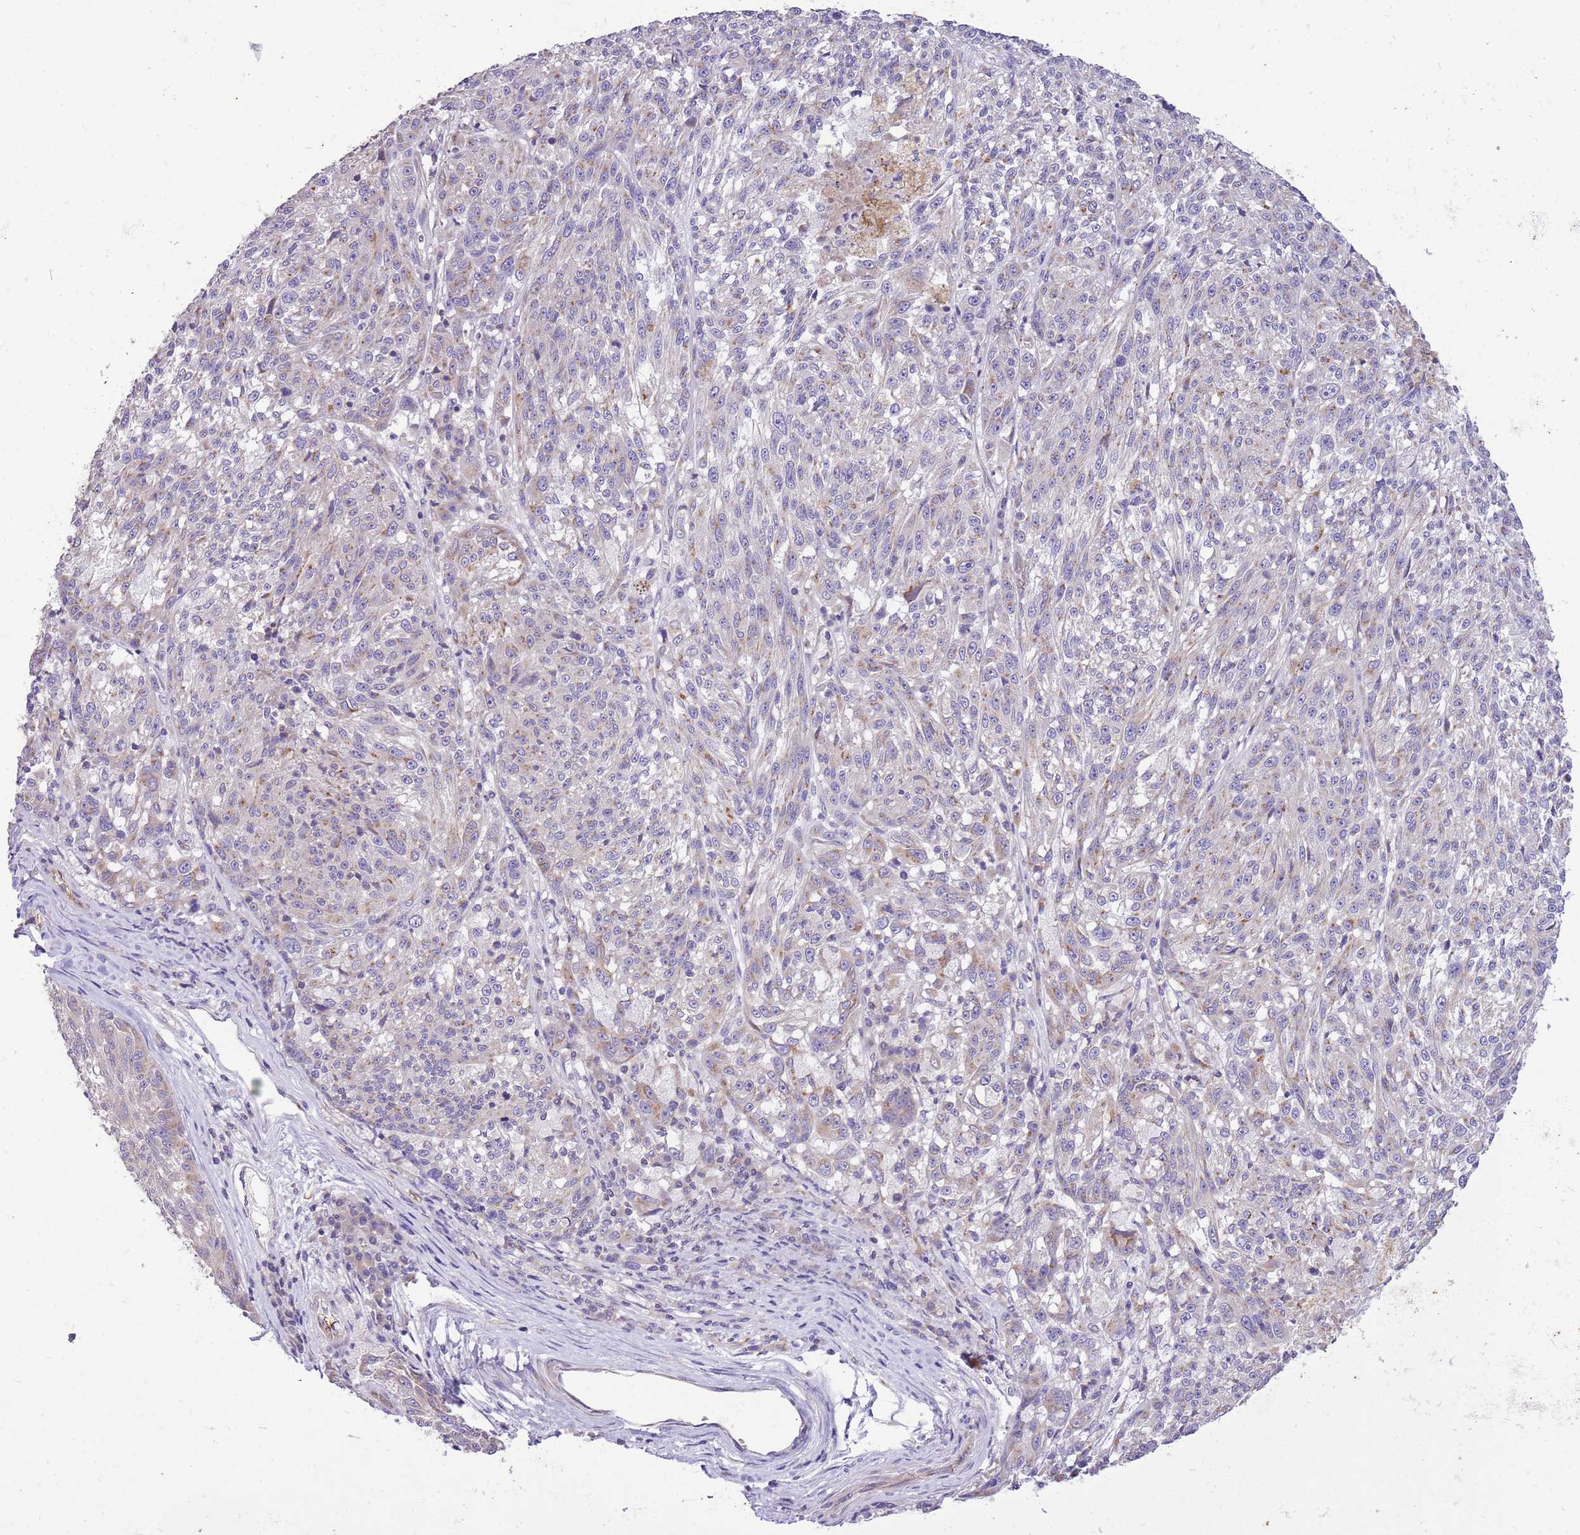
{"staining": {"intensity": "weak", "quantity": "<25%", "location": "cytoplasmic/membranous"}, "tissue": "melanoma", "cell_type": "Tumor cells", "image_type": "cancer", "snomed": [{"axis": "morphology", "description": "Malignant melanoma, NOS"}, {"axis": "topography", "description": "Skin"}], "caption": "Immunohistochemistry (IHC) photomicrograph of neoplastic tissue: malignant melanoma stained with DAB exhibits no significant protein expression in tumor cells.", "gene": "GLCE", "patient": {"sex": "male", "age": 53}}